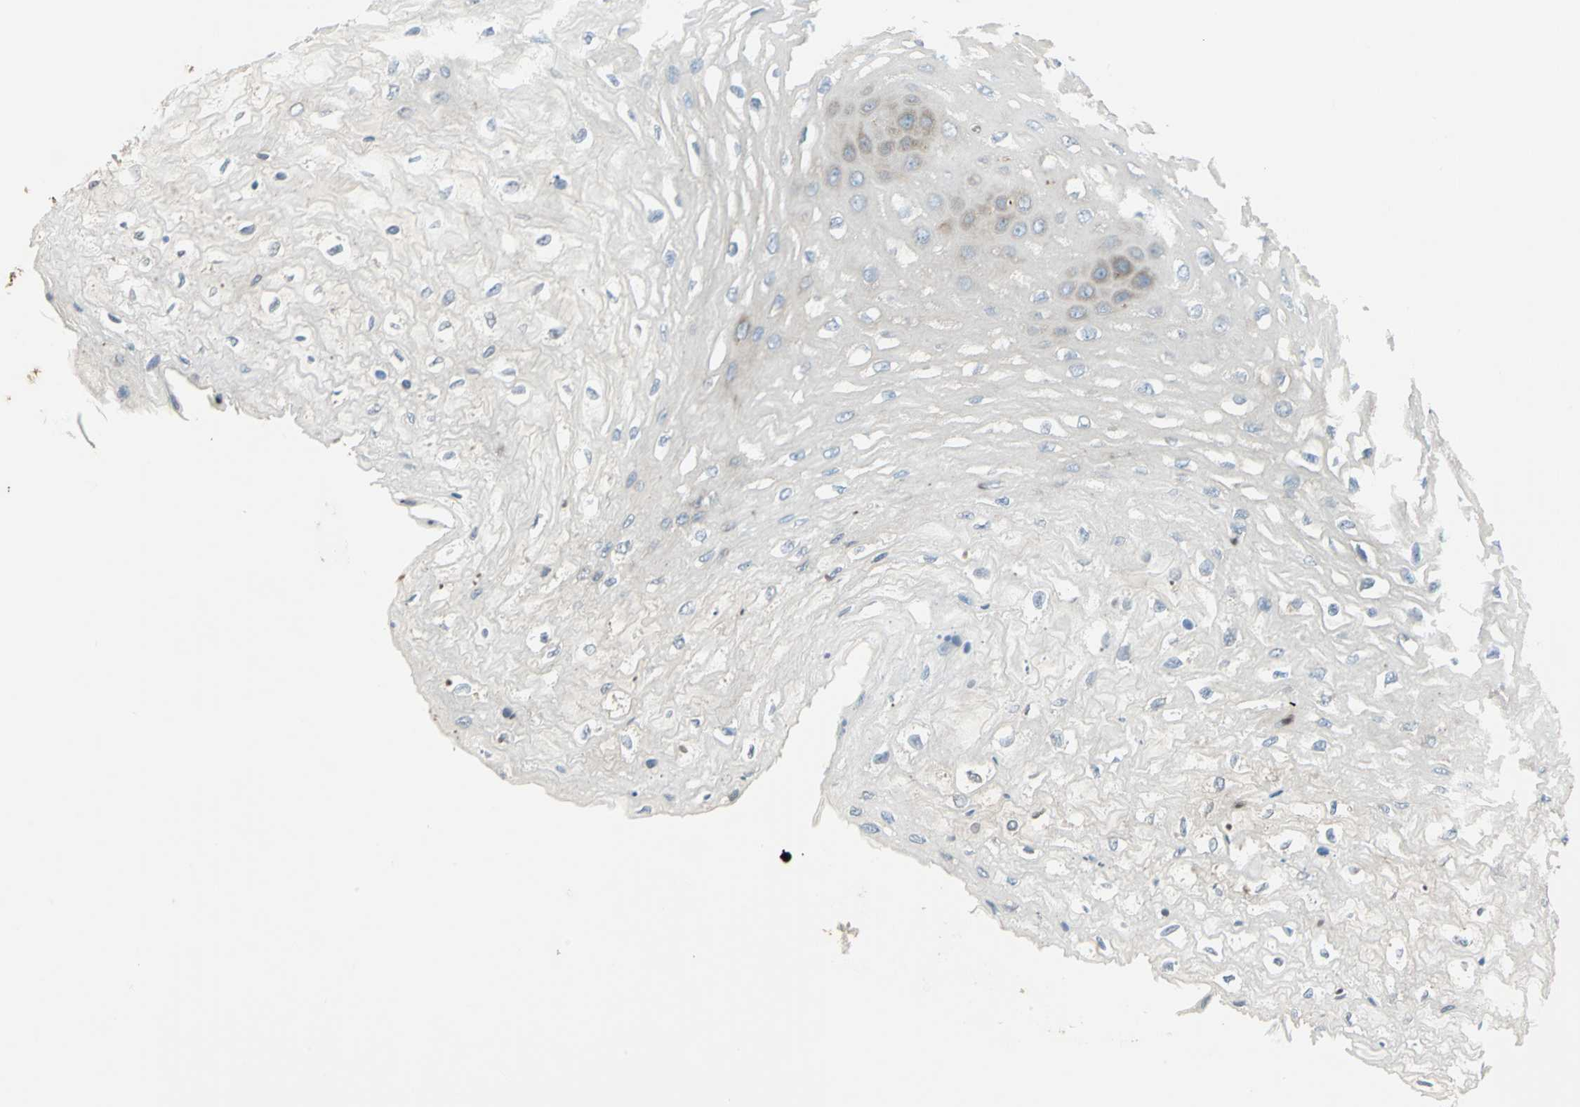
{"staining": {"intensity": "weak", "quantity": "<25%", "location": "cytoplasmic/membranous"}, "tissue": "esophagus", "cell_type": "Squamous epithelial cells", "image_type": "normal", "snomed": [{"axis": "morphology", "description": "Normal tissue, NOS"}, {"axis": "topography", "description": "Esophagus"}], "caption": "Immunohistochemistry (IHC) histopathology image of unremarkable esophagus stained for a protein (brown), which displays no positivity in squamous epithelial cells.", "gene": "PDIA4", "patient": {"sex": "female", "age": 72}}